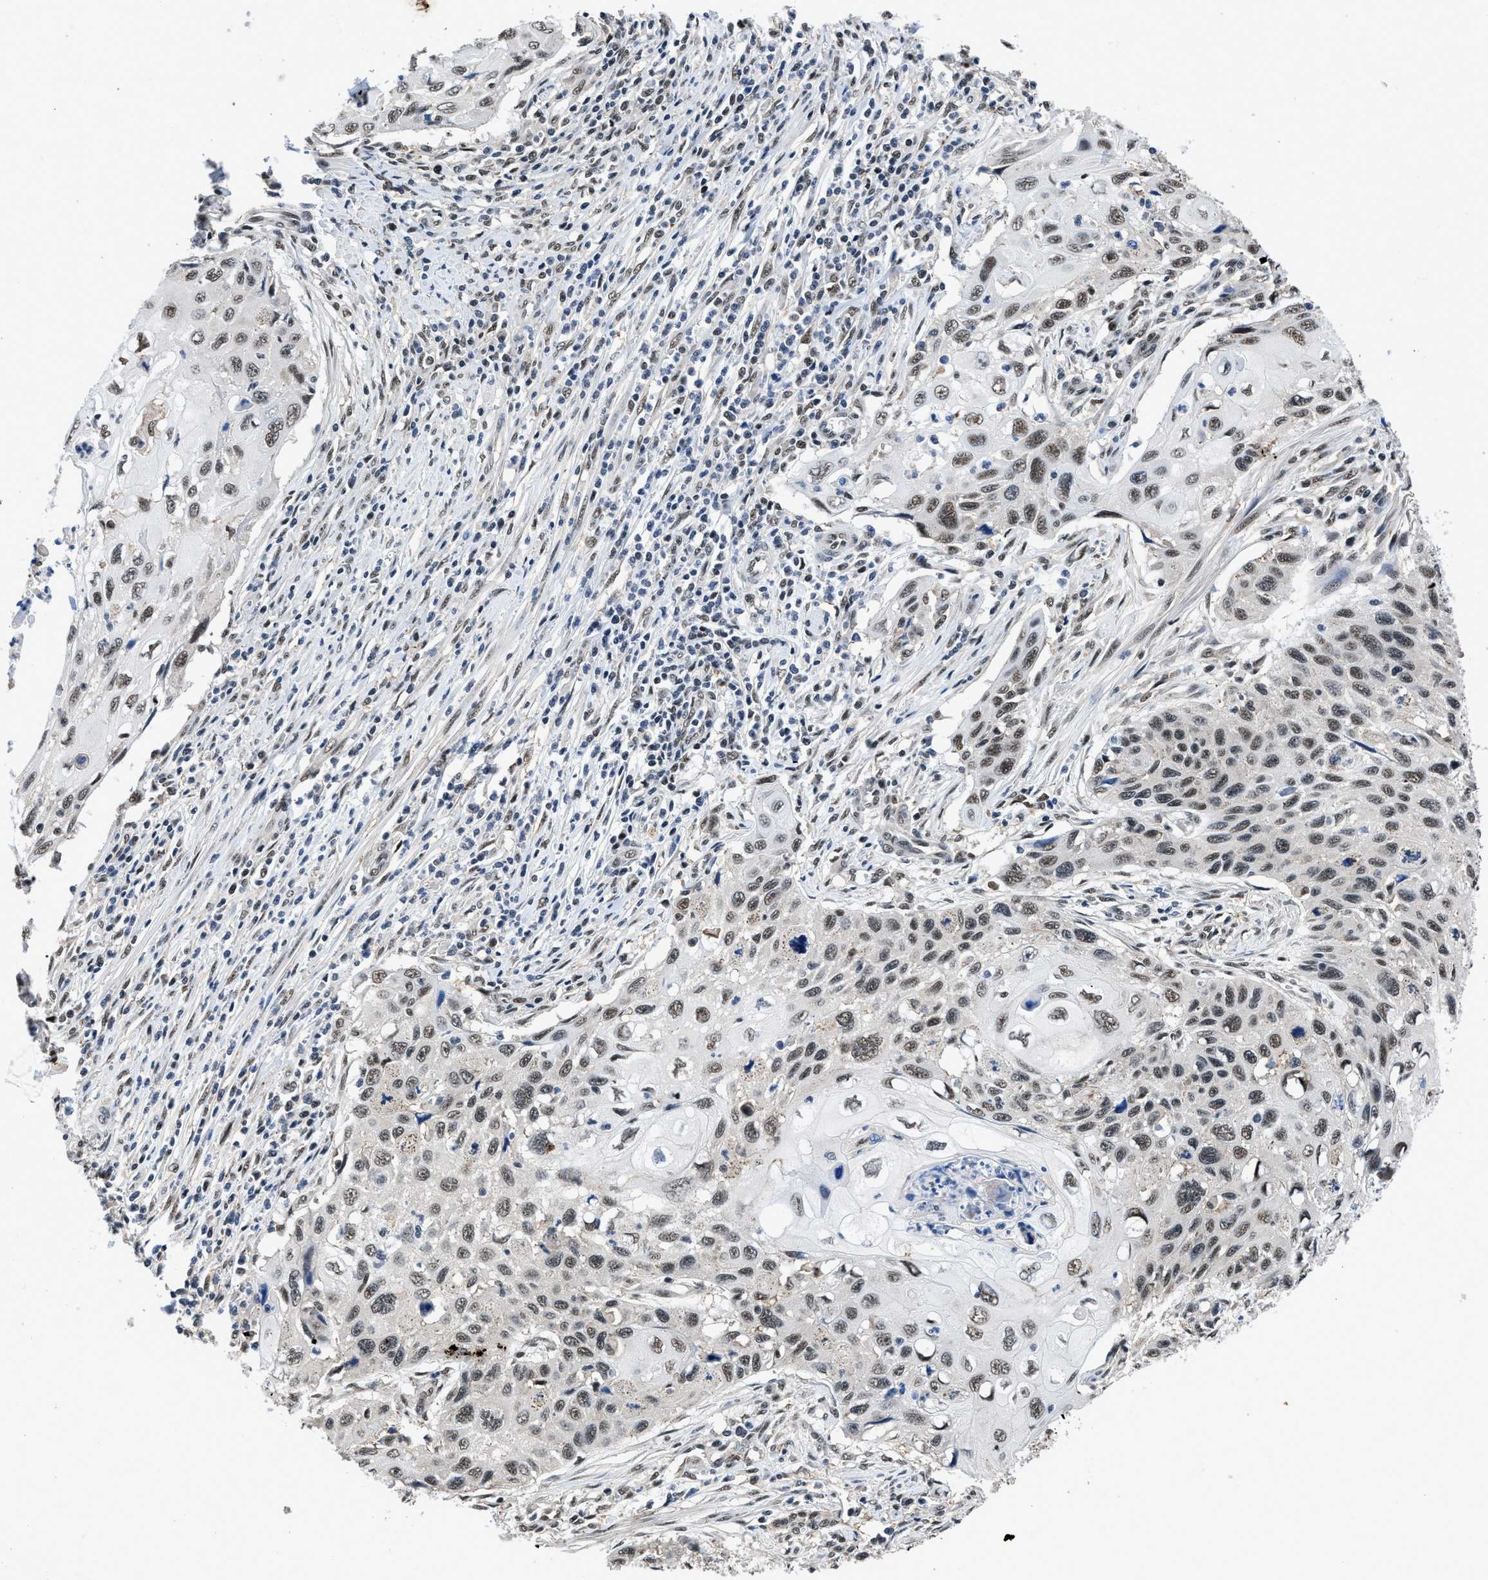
{"staining": {"intensity": "moderate", "quantity": ">75%", "location": "nuclear"}, "tissue": "cervical cancer", "cell_type": "Tumor cells", "image_type": "cancer", "snomed": [{"axis": "morphology", "description": "Squamous cell carcinoma, NOS"}, {"axis": "topography", "description": "Cervix"}], "caption": "Protein expression analysis of cervical cancer (squamous cell carcinoma) reveals moderate nuclear positivity in about >75% of tumor cells.", "gene": "HNRNPH2", "patient": {"sex": "female", "age": 70}}